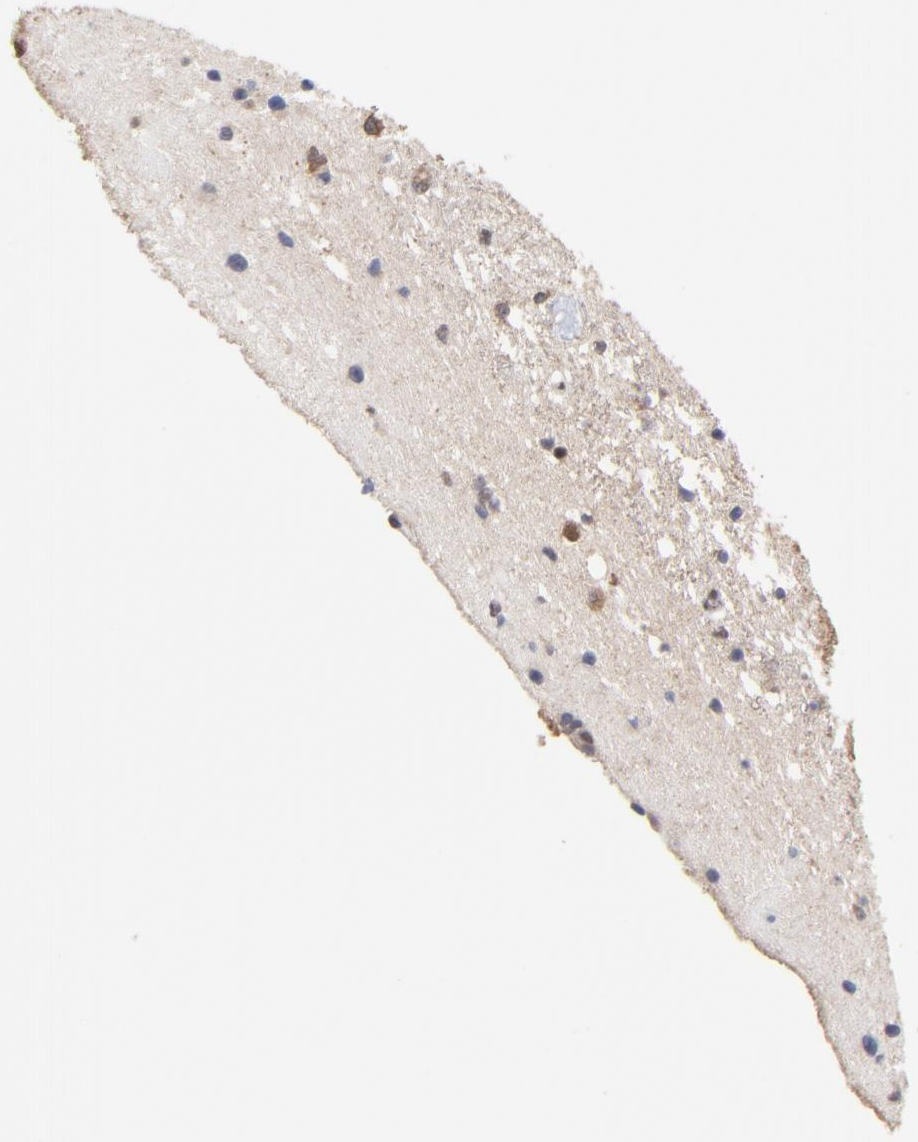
{"staining": {"intensity": "moderate", "quantity": "25%-75%", "location": "nuclear"}, "tissue": "caudate", "cell_type": "Glial cells", "image_type": "normal", "snomed": [{"axis": "morphology", "description": "Normal tissue, NOS"}, {"axis": "topography", "description": "Lateral ventricle wall"}], "caption": "Unremarkable caudate displays moderate nuclear positivity in approximately 25%-75% of glial cells, visualized by immunohistochemistry.", "gene": "CCT2", "patient": {"sex": "male", "age": 45}}